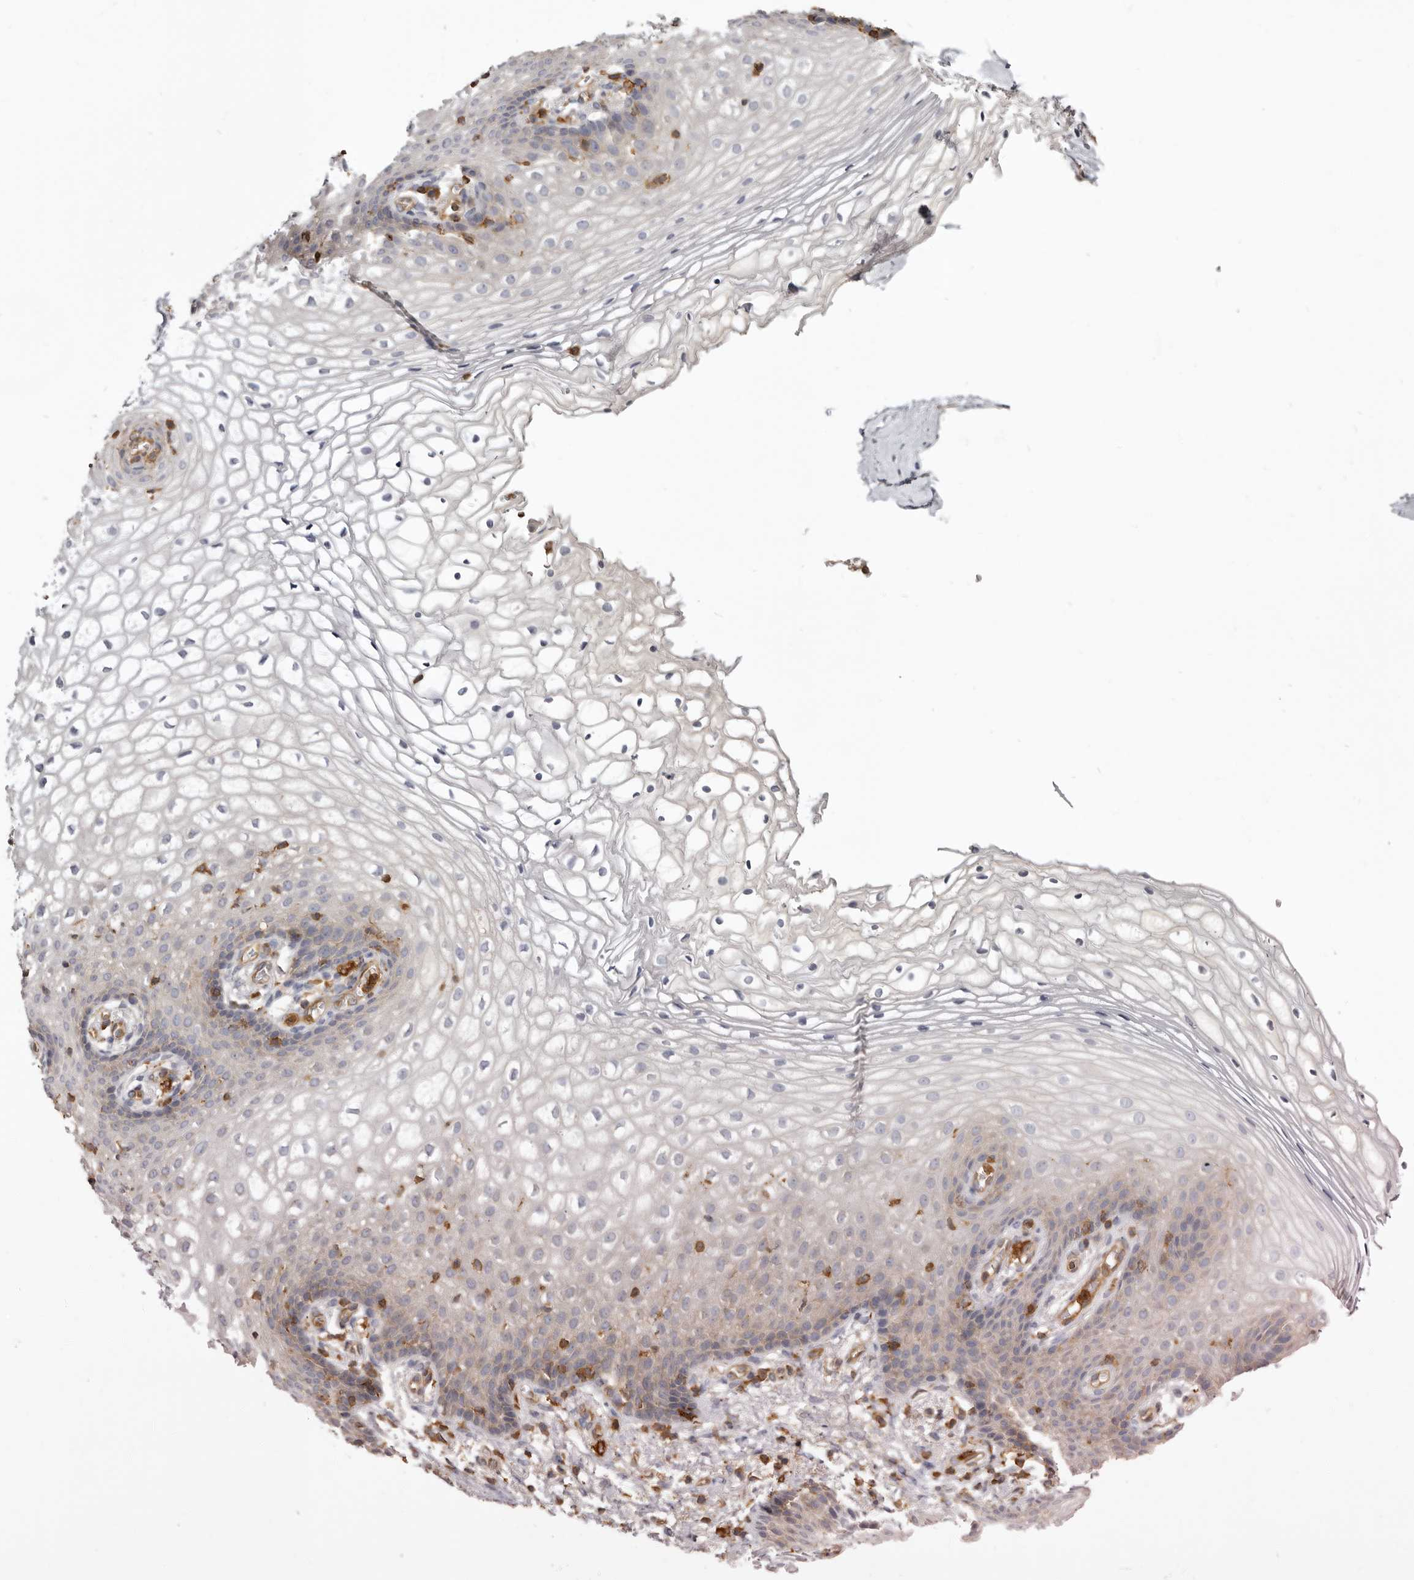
{"staining": {"intensity": "weak", "quantity": "25%-75%", "location": "cytoplasmic/membranous"}, "tissue": "vagina", "cell_type": "Squamous epithelial cells", "image_type": "normal", "snomed": [{"axis": "morphology", "description": "Normal tissue, NOS"}, {"axis": "topography", "description": "Vagina"}], "caption": "This photomicrograph demonstrates IHC staining of unremarkable human vagina, with low weak cytoplasmic/membranous staining in about 25%-75% of squamous epithelial cells.", "gene": "CBL", "patient": {"sex": "female", "age": 60}}